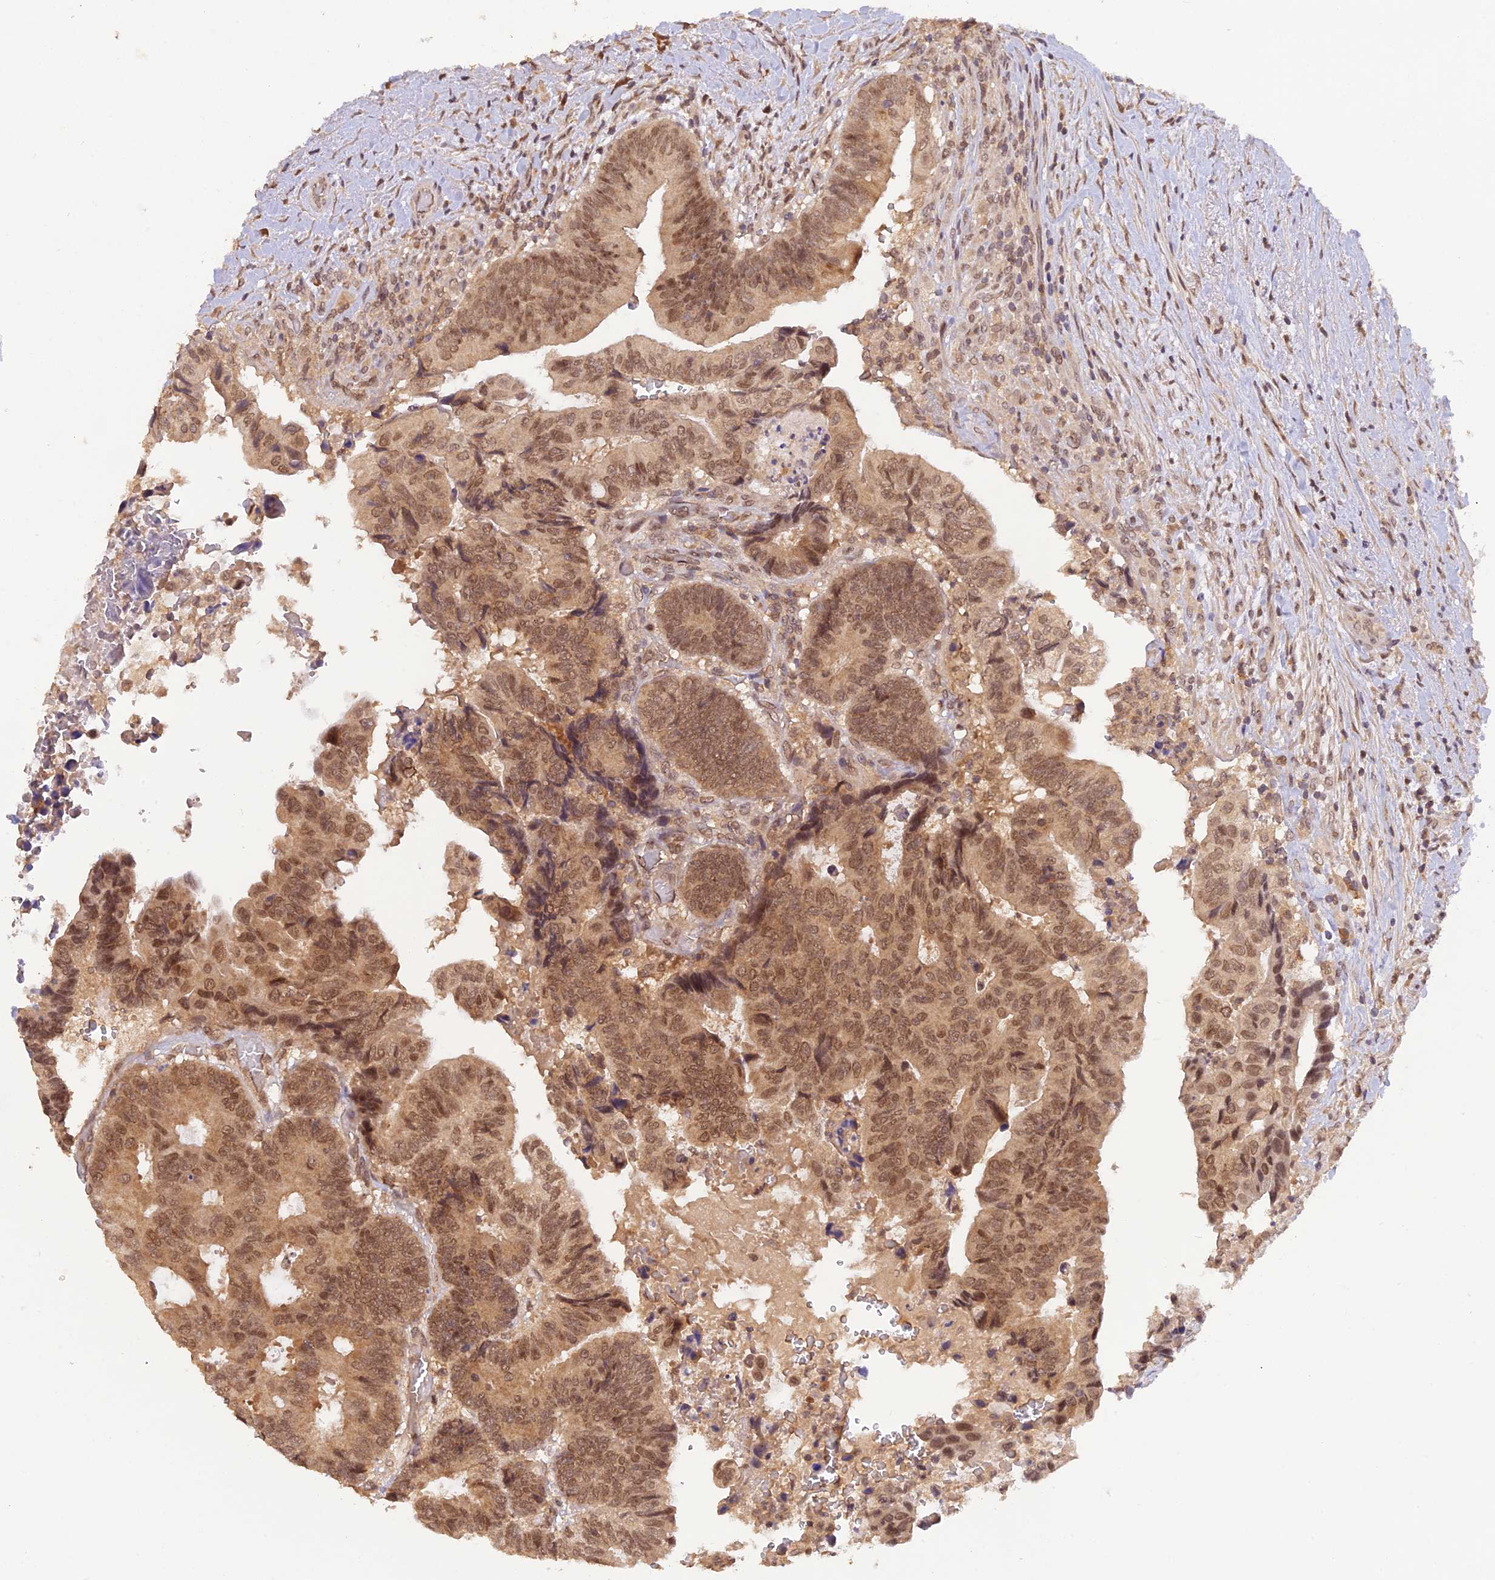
{"staining": {"intensity": "moderate", "quantity": ">75%", "location": "cytoplasmic/membranous,nuclear"}, "tissue": "colorectal cancer", "cell_type": "Tumor cells", "image_type": "cancer", "snomed": [{"axis": "morphology", "description": "Adenocarcinoma, NOS"}, {"axis": "topography", "description": "Colon"}], "caption": "Immunohistochemical staining of colorectal adenocarcinoma exhibits moderate cytoplasmic/membranous and nuclear protein staining in approximately >75% of tumor cells.", "gene": "ZNF436", "patient": {"sex": "male", "age": 85}}